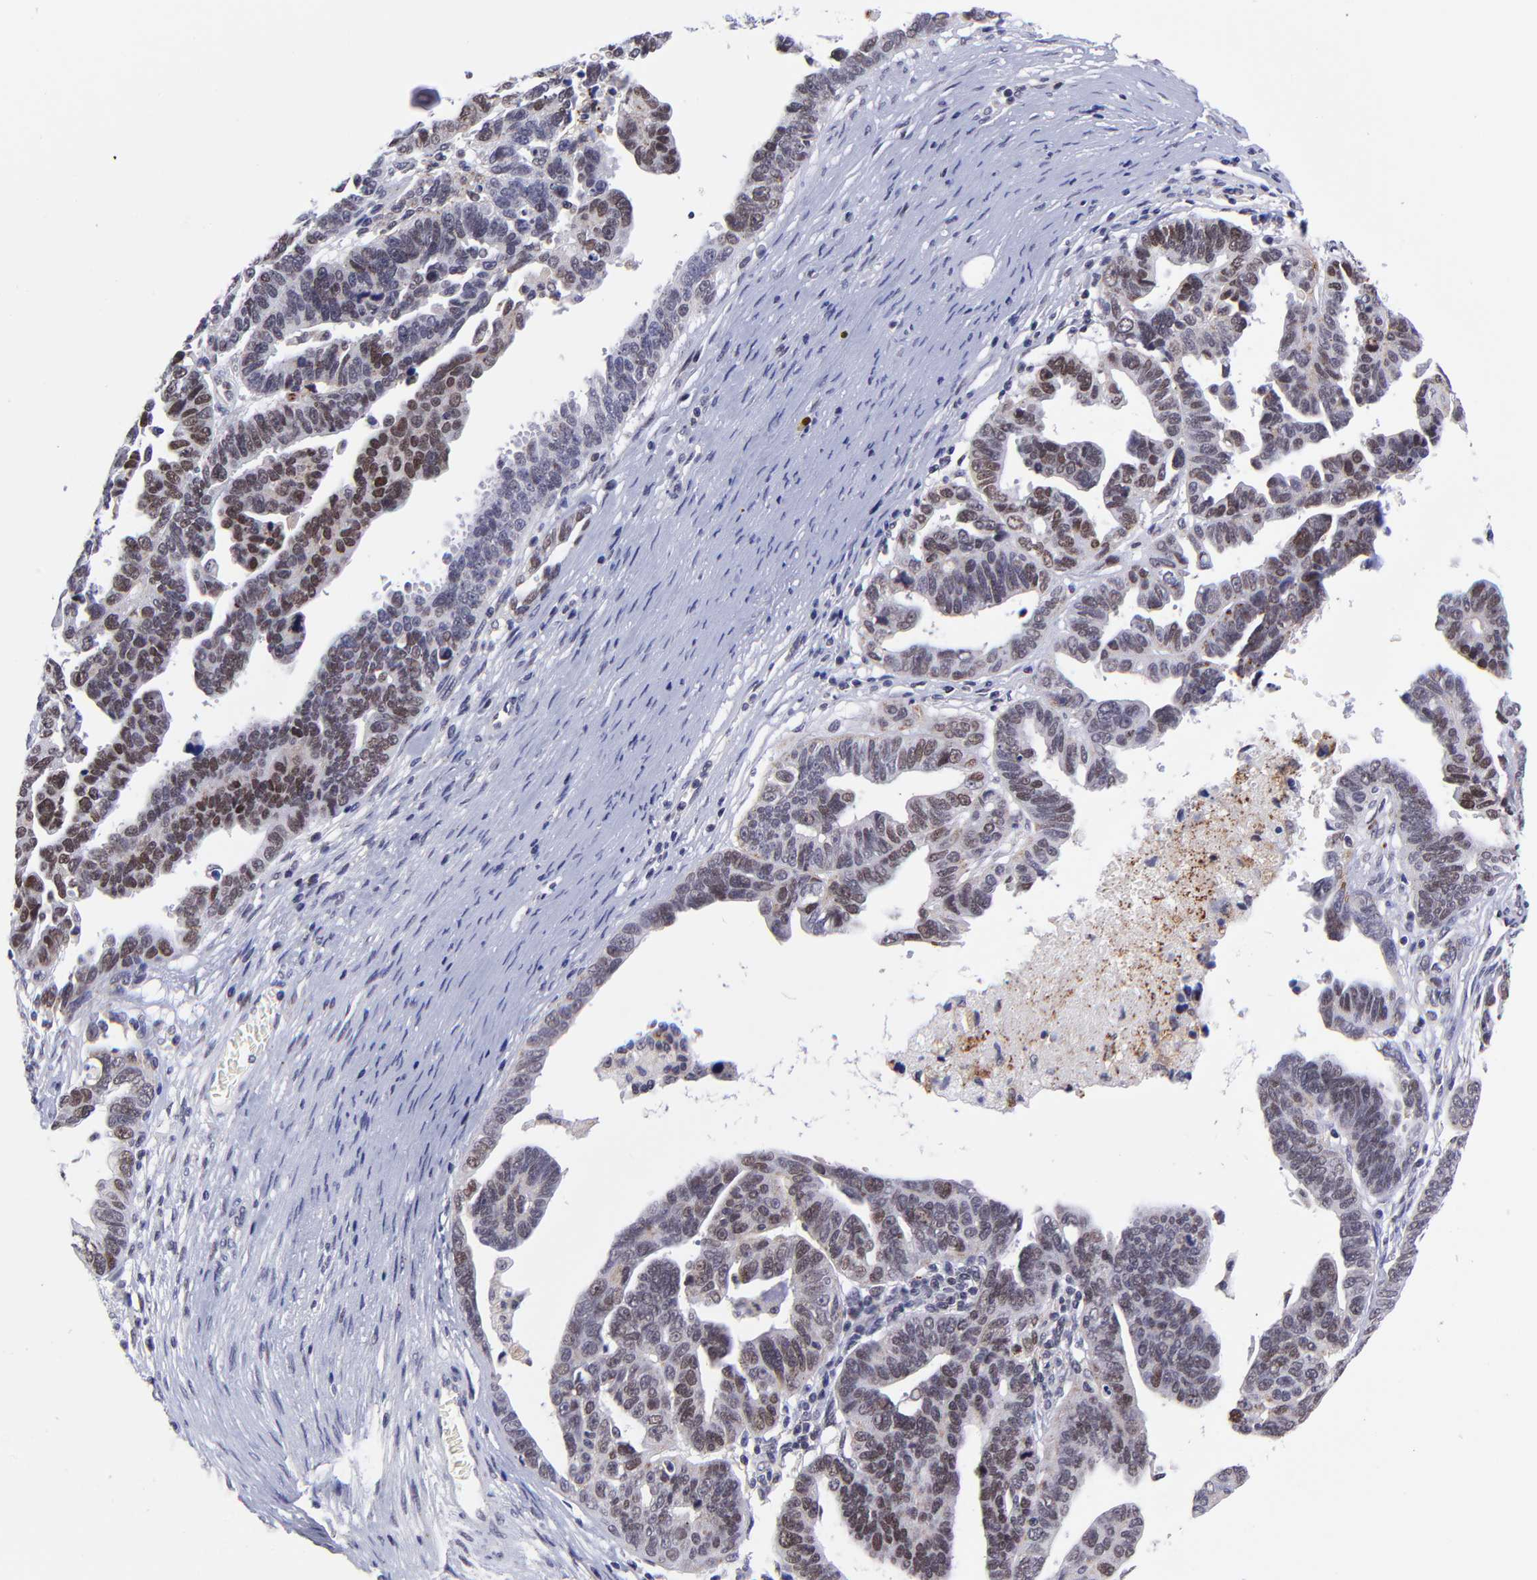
{"staining": {"intensity": "moderate", "quantity": "25%-75%", "location": "nuclear"}, "tissue": "ovarian cancer", "cell_type": "Tumor cells", "image_type": "cancer", "snomed": [{"axis": "morphology", "description": "Carcinoma, endometroid"}, {"axis": "morphology", "description": "Cystadenocarcinoma, serous, NOS"}, {"axis": "topography", "description": "Ovary"}], "caption": "Moderate nuclear expression for a protein is seen in about 25%-75% of tumor cells of endometroid carcinoma (ovarian) using immunohistochemistry (IHC).", "gene": "SOX6", "patient": {"sex": "female", "age": 45}}